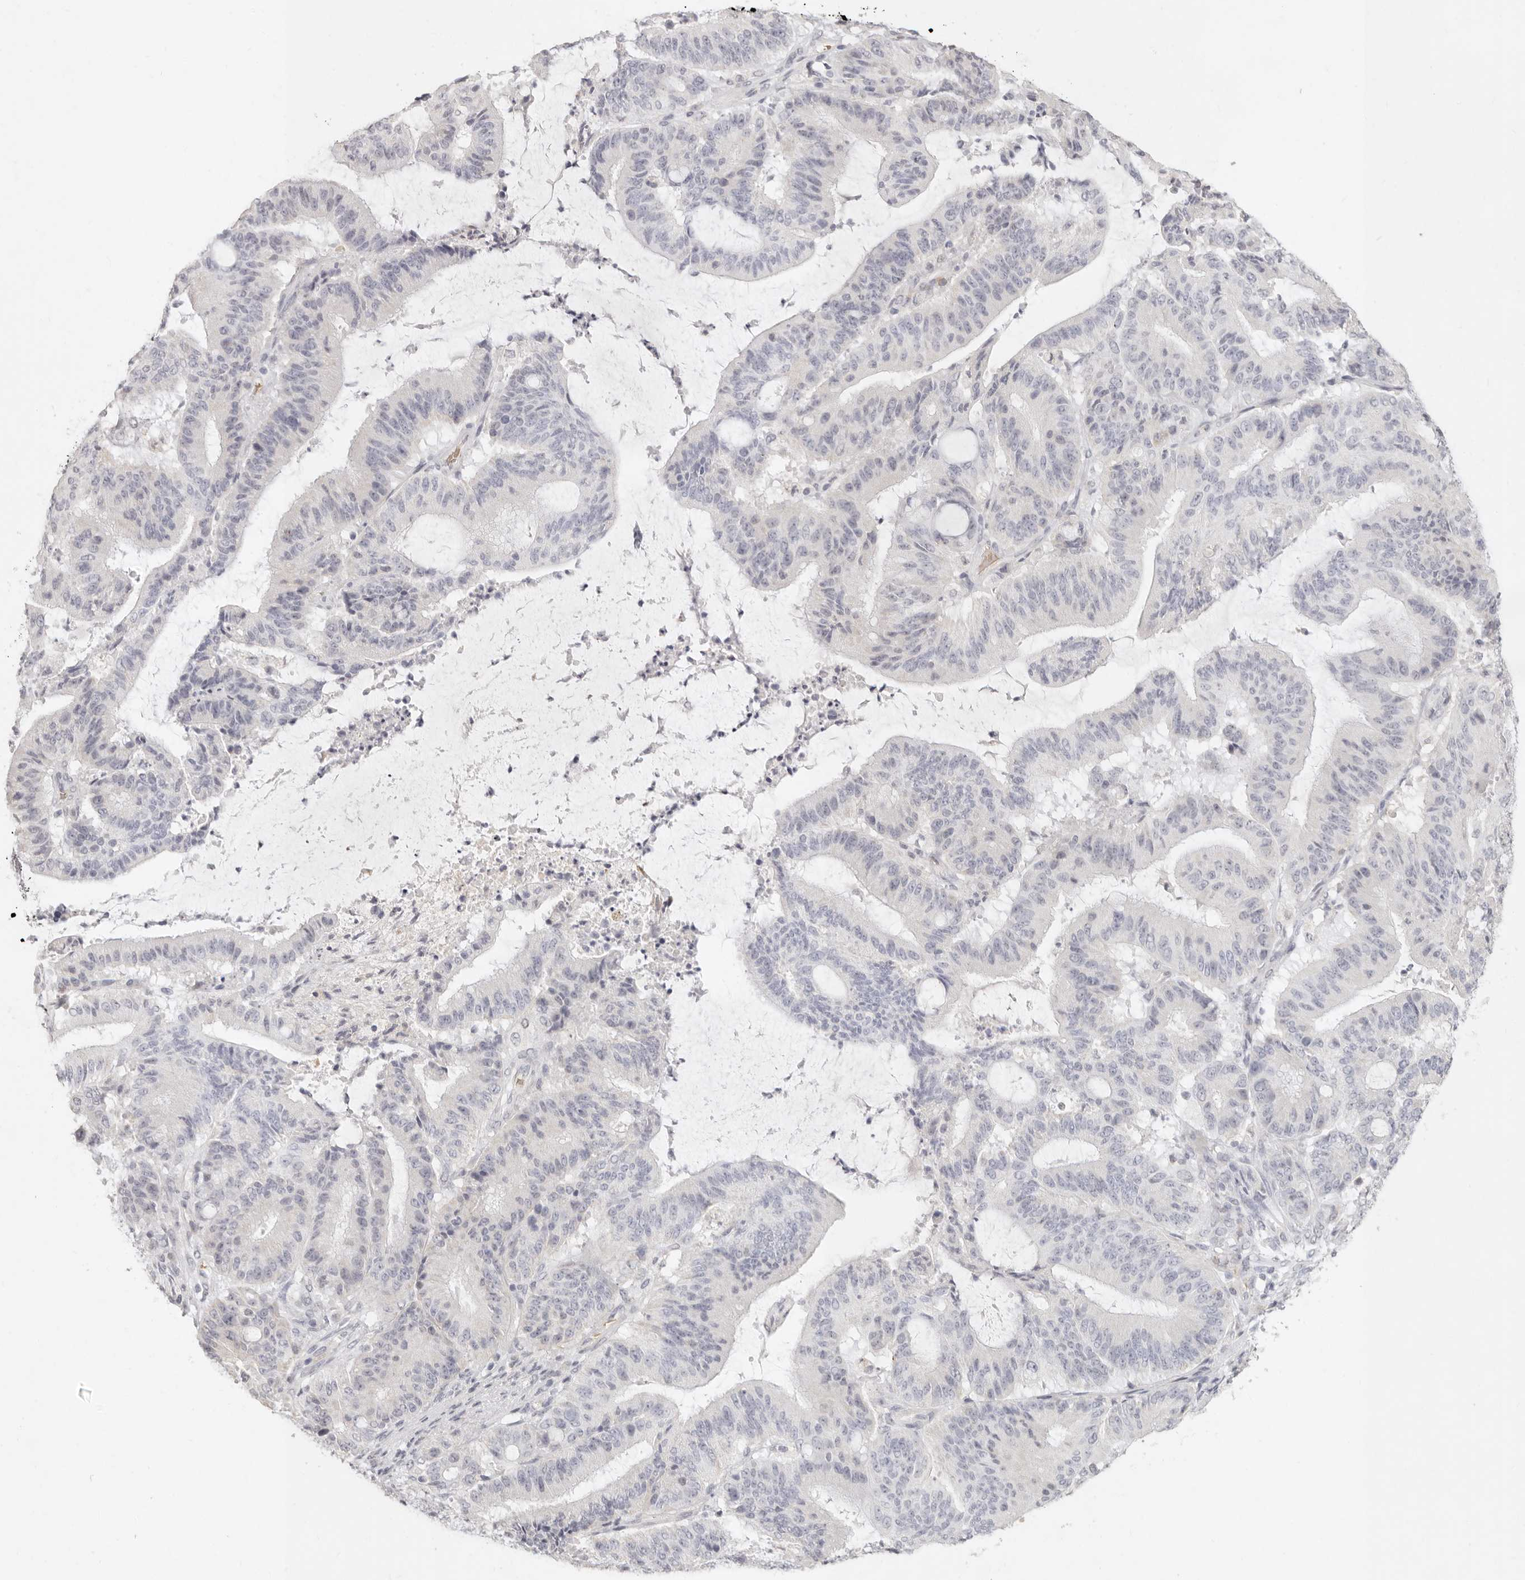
{"staining": {"intensity": "negative", "quantity": "none", "location": "none"}, "tissue": "liver cancer", "cell_type": "Tumor cells", "image_type": "cancer", "snomed": [{"axis": "morphology", "description": "Normal tissue, NOS"}, {"axis": "morphology", "description": "Cholangiocarcinoma"}, {"axis": "topography", "description": "Liver"}, {"axis": "topography", "description": "Peripheral nerve tissue"}], "caption": "Tumor cells show no significant staining in liver cancer (cholangiocarcinoma).", "gene": "NIBAN1", "patient": {"sex": "female", "age": 73}}